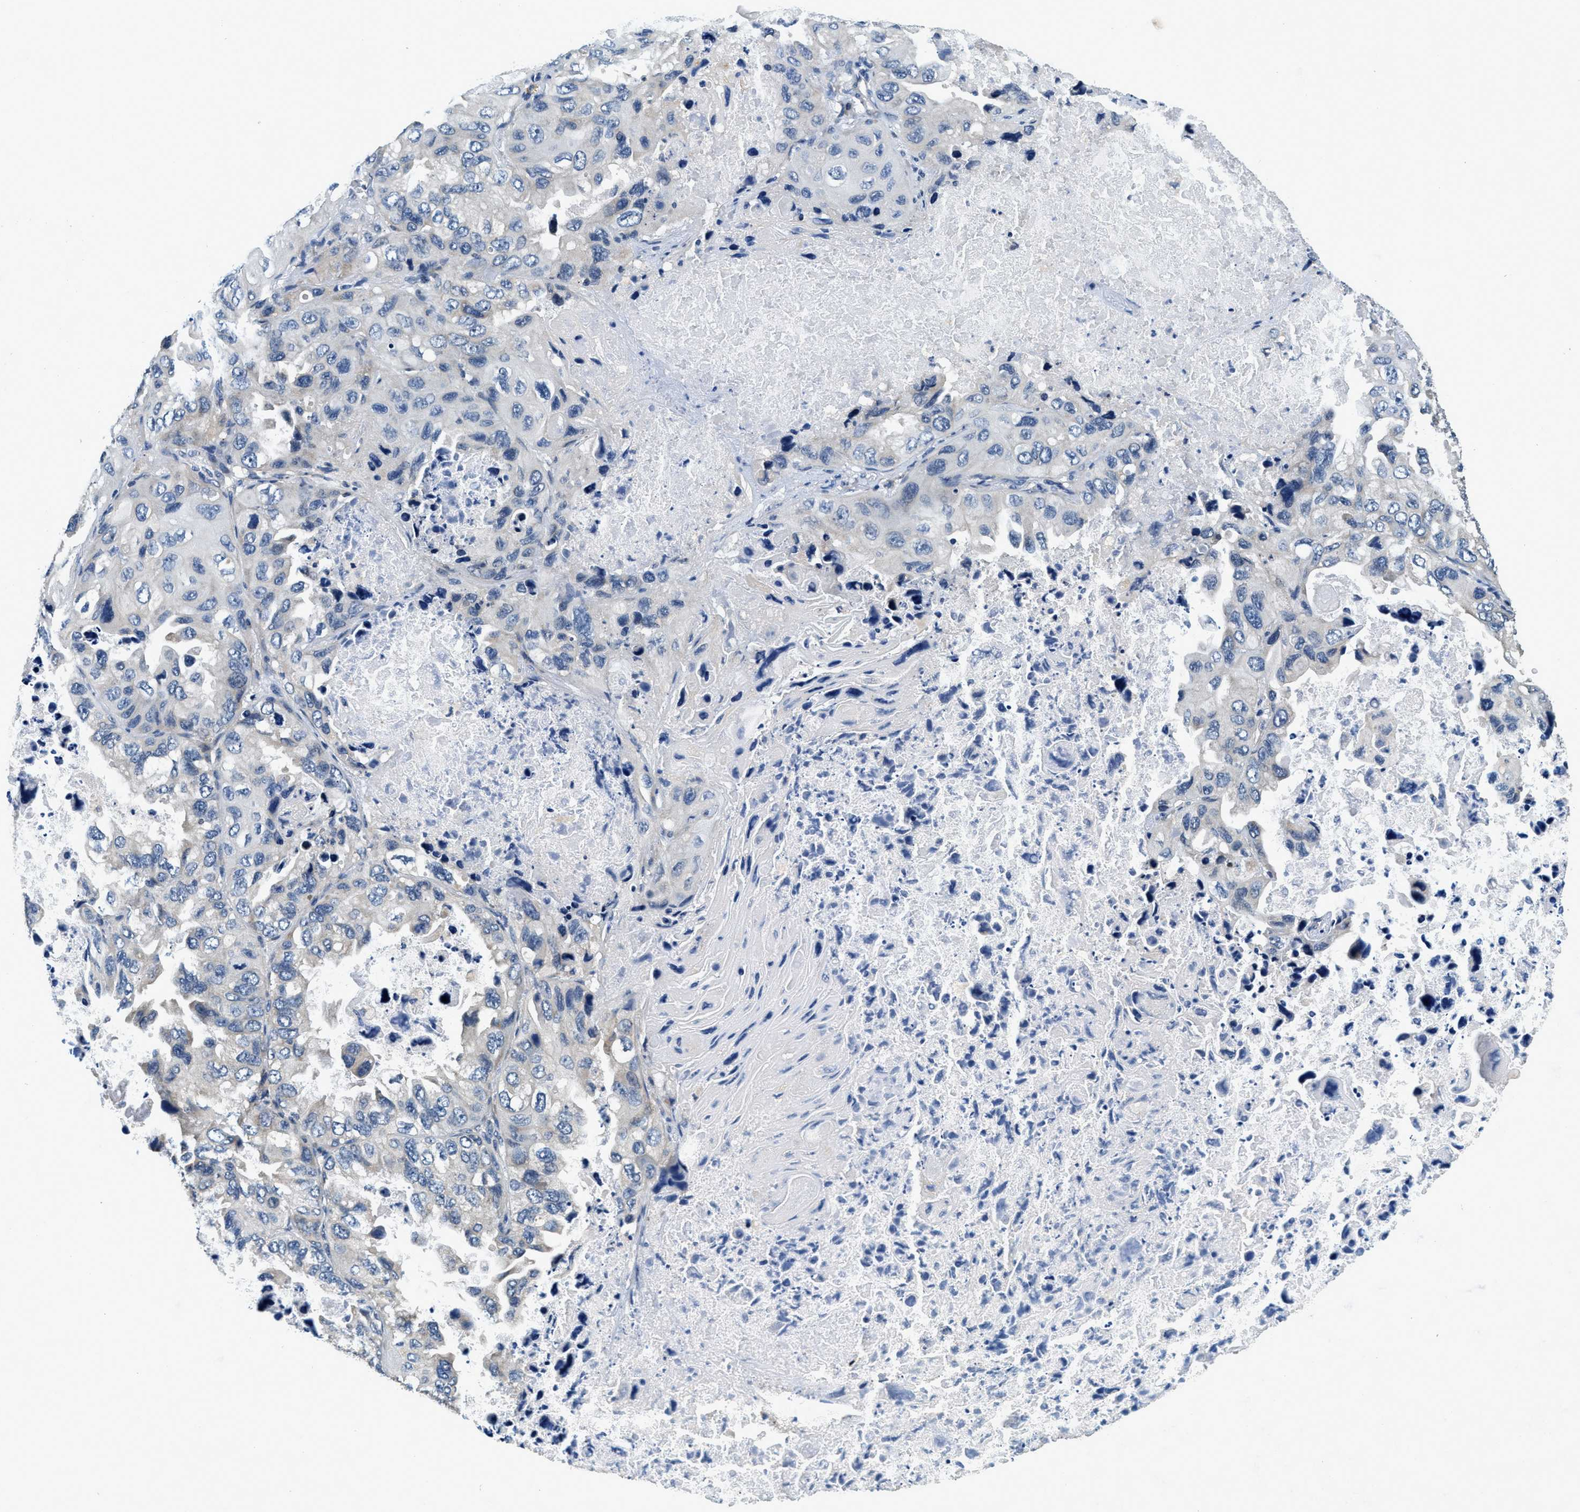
{"staining": {"intensity": "negative", "quantity": "none", "location": "none"}, "tissue": "lung cancer", "cell_type": "Tumor cells", "image_type": "cancer", "snomed": [{"axis": "morphology", "description": "Squamous cell carcinoma, NOS"}, {"axis": "topography", "description": "Lung"}], "caption": "A high-resolution micrograph shows immunohistochemistry staining of lung cancer, which displays no significant staining in tumor cells.", "gene": "ALDH3A2", "patient": {"sex": "female", "age": 73}}